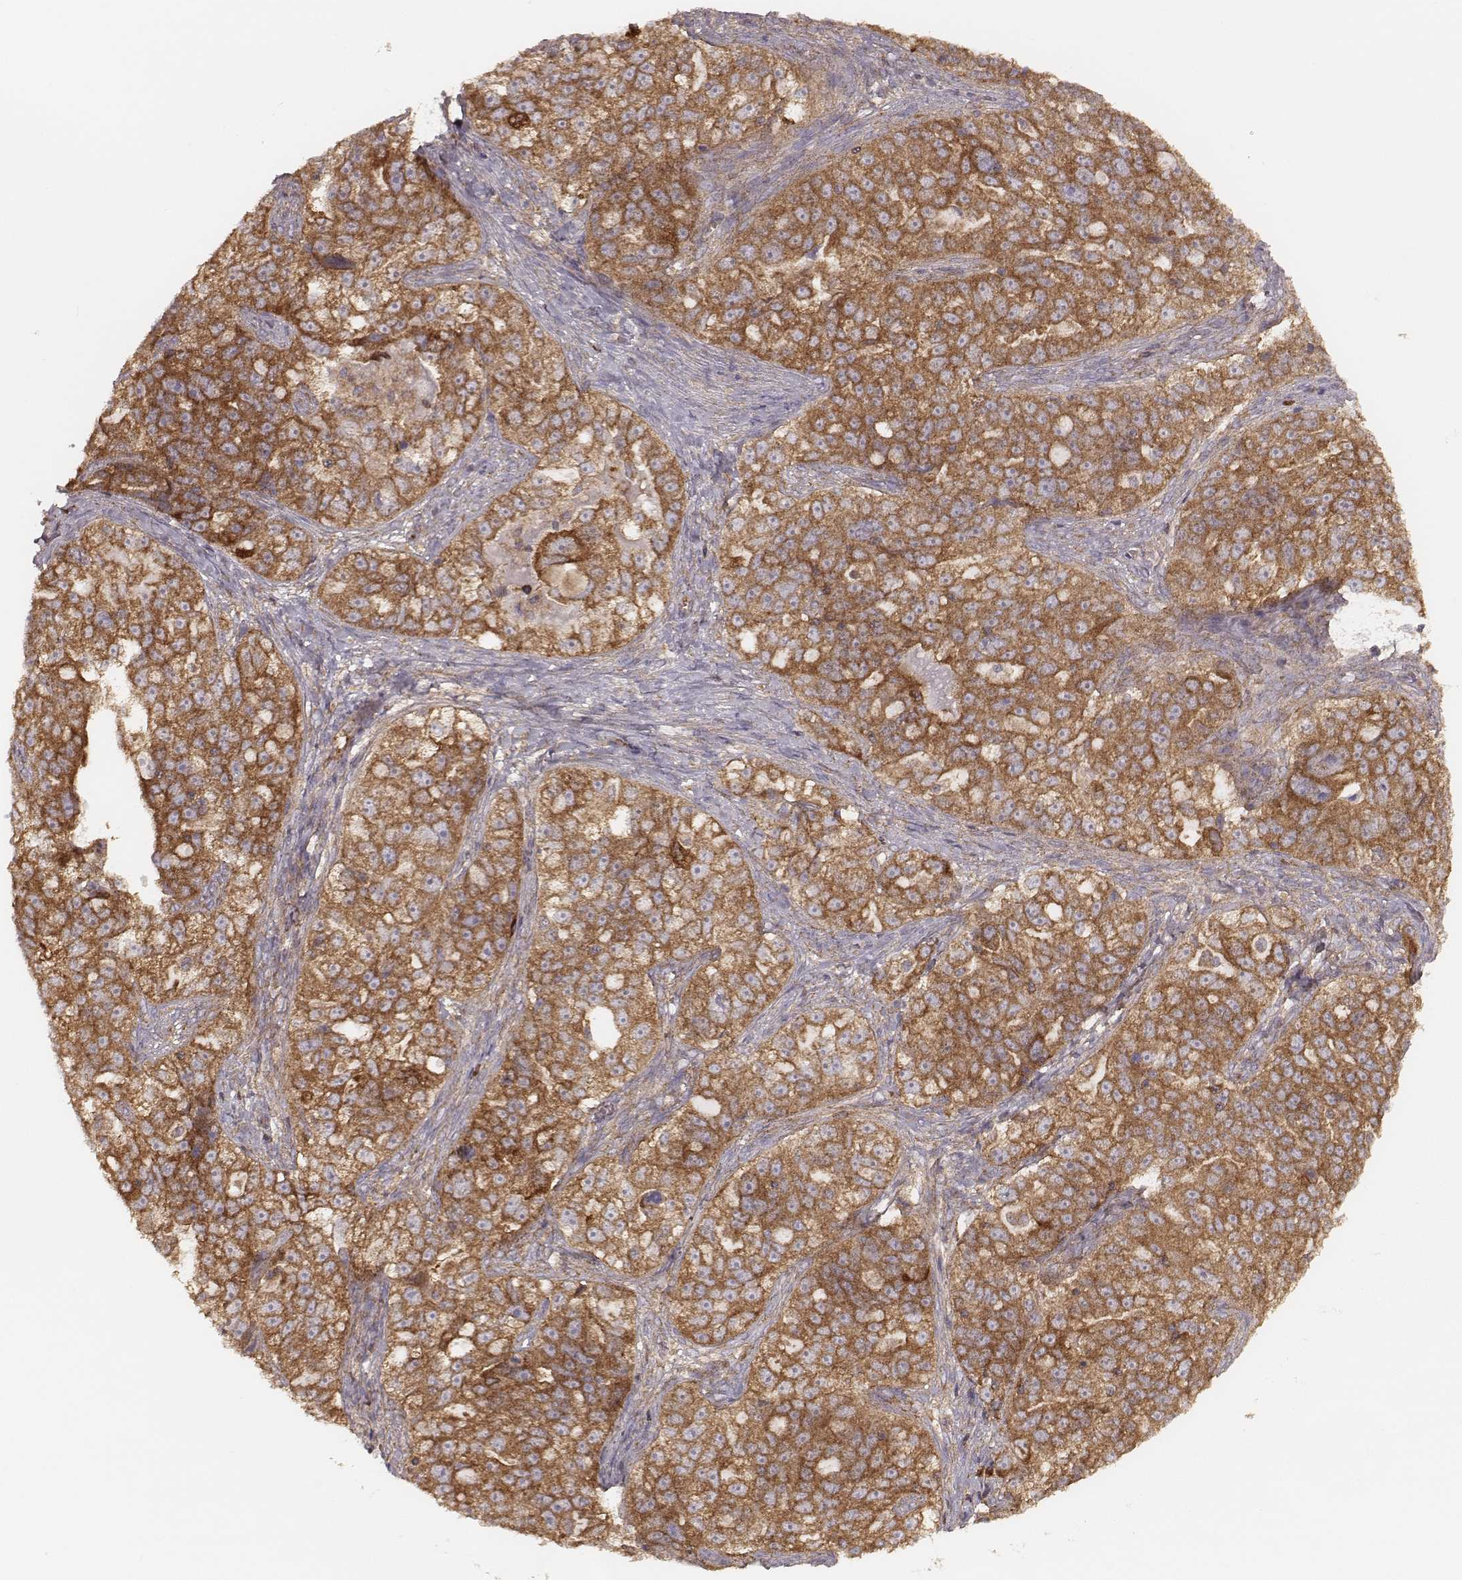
{"staining": {"intensity": "strong", "quantity": ">75%", "location": "cytoplasmic/membranous"}, "tissue": "ovarian cancer", "cell_type": "Tumor cells", "image_type": "cancer", "snomed": [{"axis": "morphology", "description": "Cystadenocarcinoma, serous, NOS"}, {"axis": "topography", "description": "Ovary"}], "caption": "The micrograph displays a brown stain indicating the presence of a protein in the cytoplasmic/membranous of tumor cells in ovarian cancer.", "gene": "CARS1", "patient": {"sex": "female", "age": 51}}